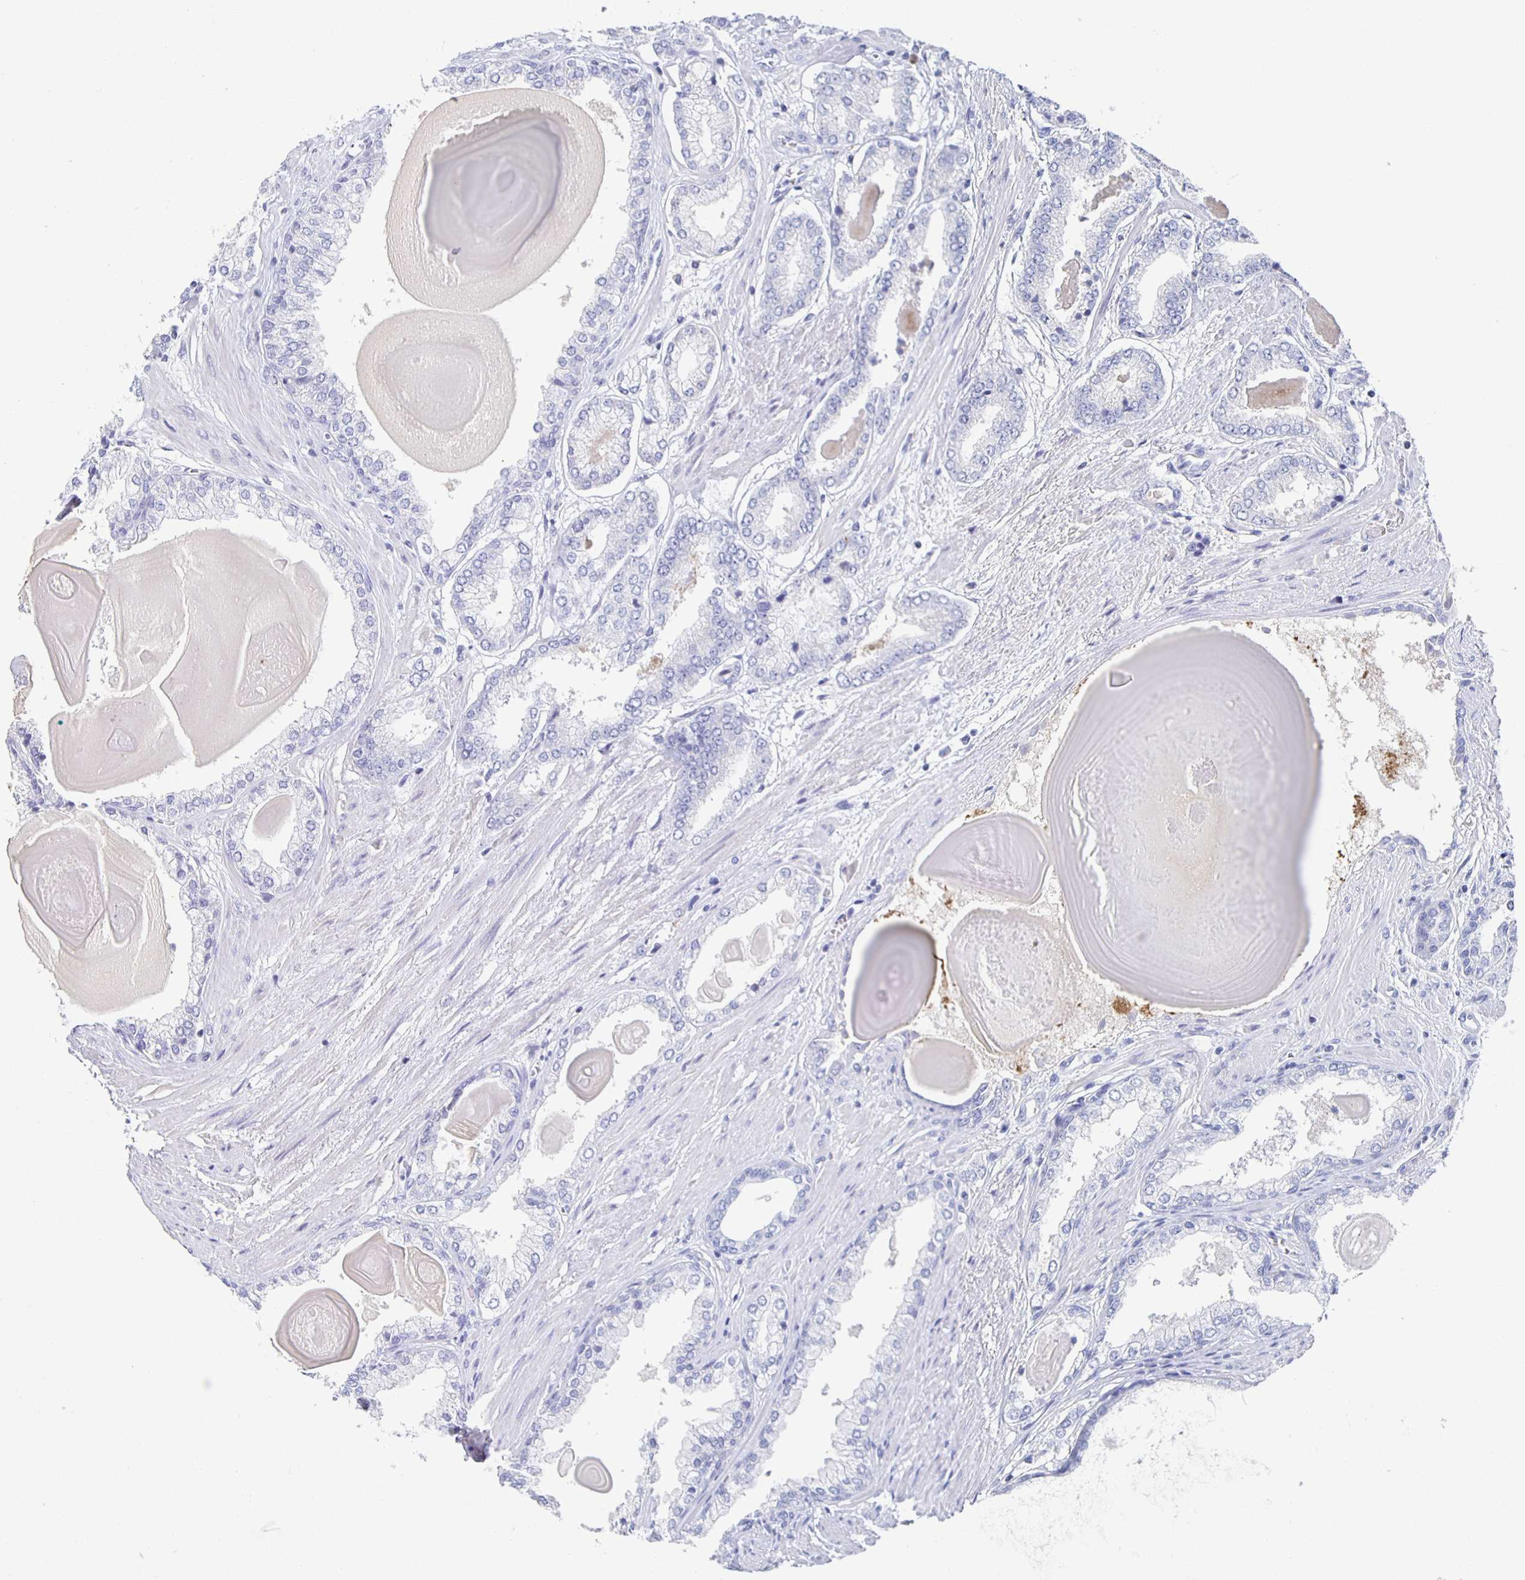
{"staining": {"intensity": "negative", "quantity": "none", "location": "none"}, "tissue": "prostate cancer", "cell_type": "Tumor cells", "image_type": "cancer", "snomed": [{"axis": "morphology", "description": "Adenocarcinoma, Low grade"}, {"axis": "topography", "description": "Prostate"}], "caption": "Human prostate cancer (low-grade adenocarcinoma) stained for a protein using immunohistochemistry (IHC) reveals no positivity in tumor cells.", "gene": "FGA", "patient": {"sex": "male", "age": 64}}